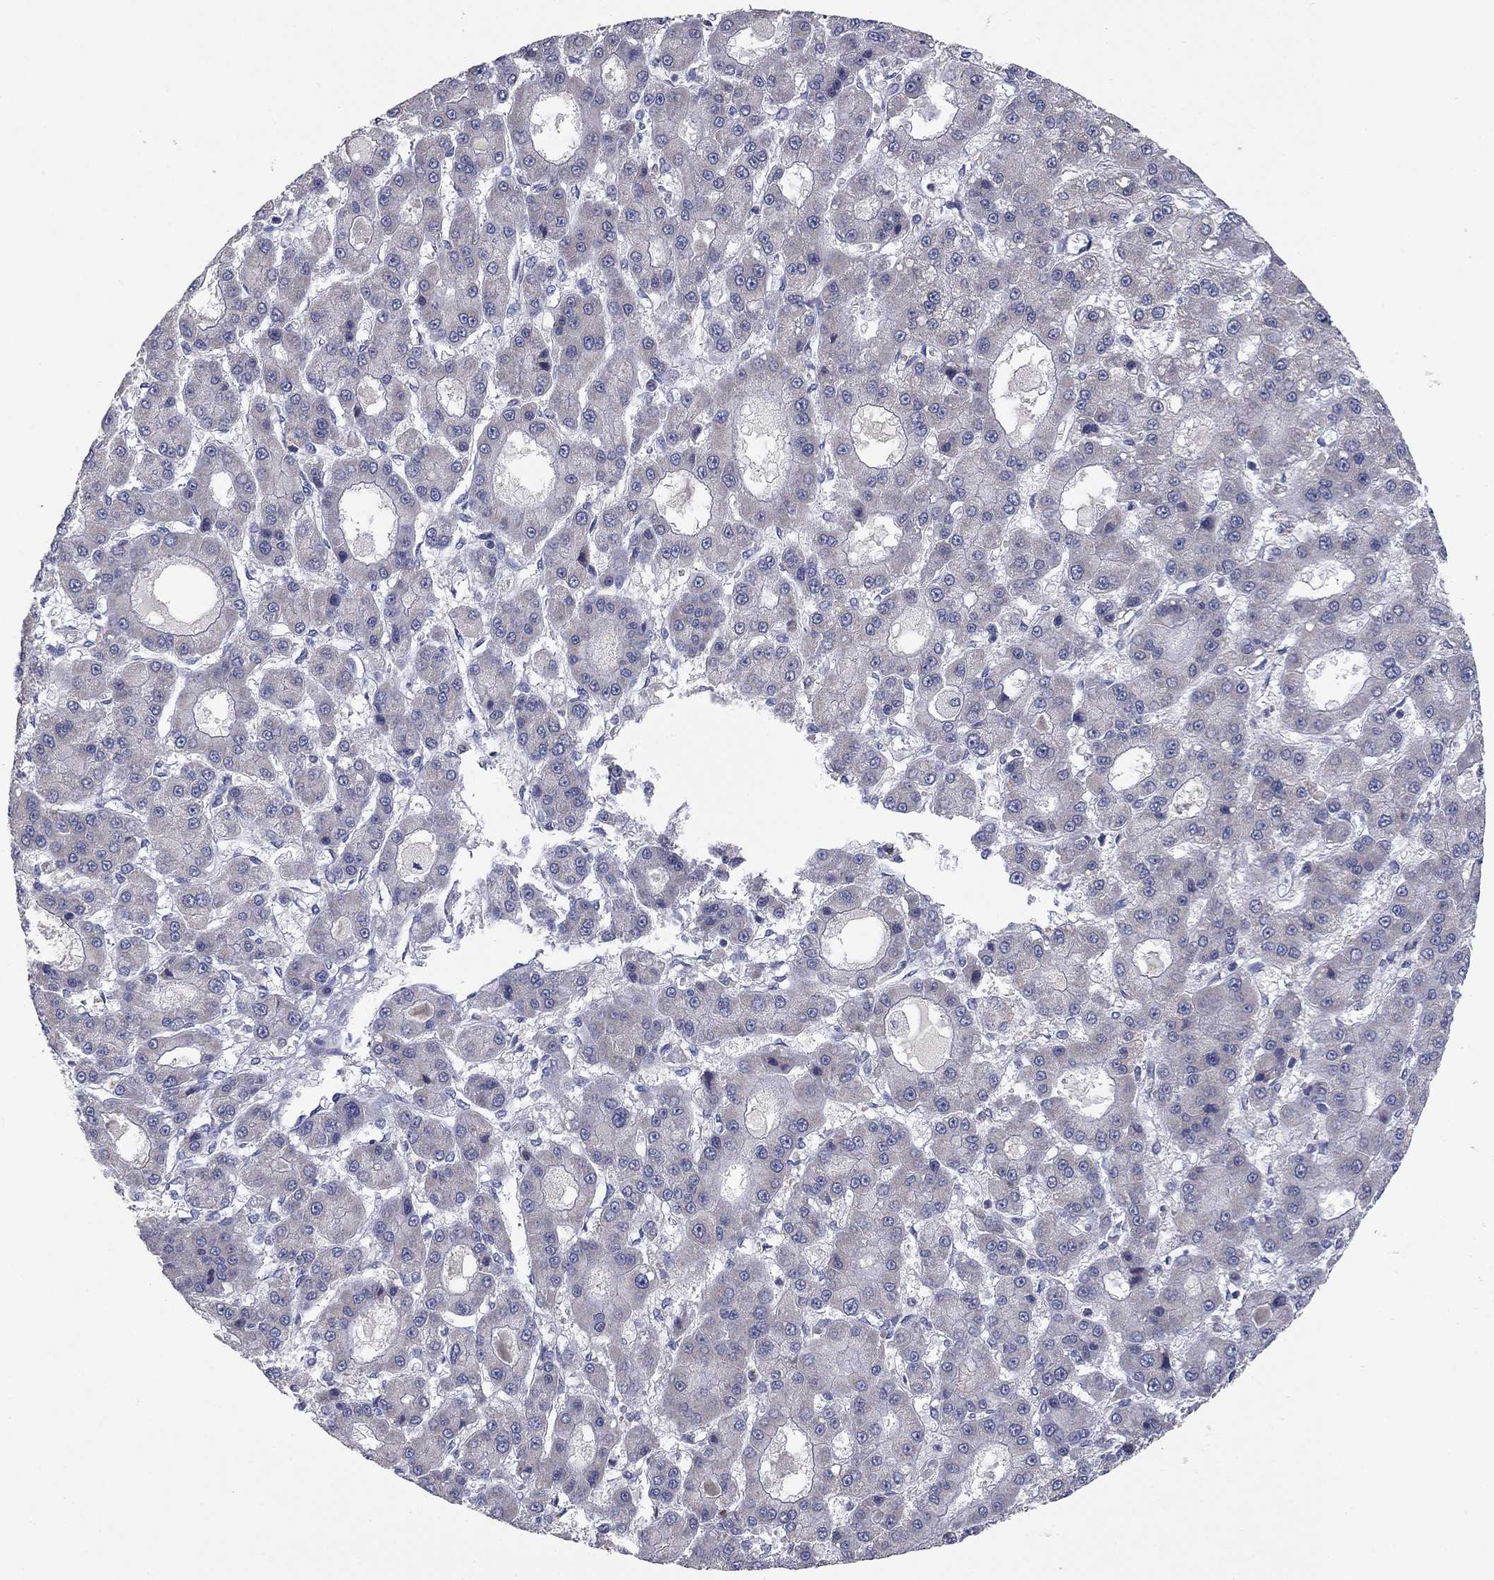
{"staining": {"intensity": "negative", "quantity": "none", "location": "none"}, "tissue": "liver cancer", "cell_type": "Tumor cells", "image_type": "cancer", "snomed": [{"axis": "morphology", "description": "Carcinoma, Hepatocellular, NOS"}, {"axis": "topography", "description": "Liver"}], "caption": "Liver cancer stained for a protein using IHC displays no positivity tumor cells.", "gene": "PTGDS", "patient": {"sex": "male", "age": 70}}